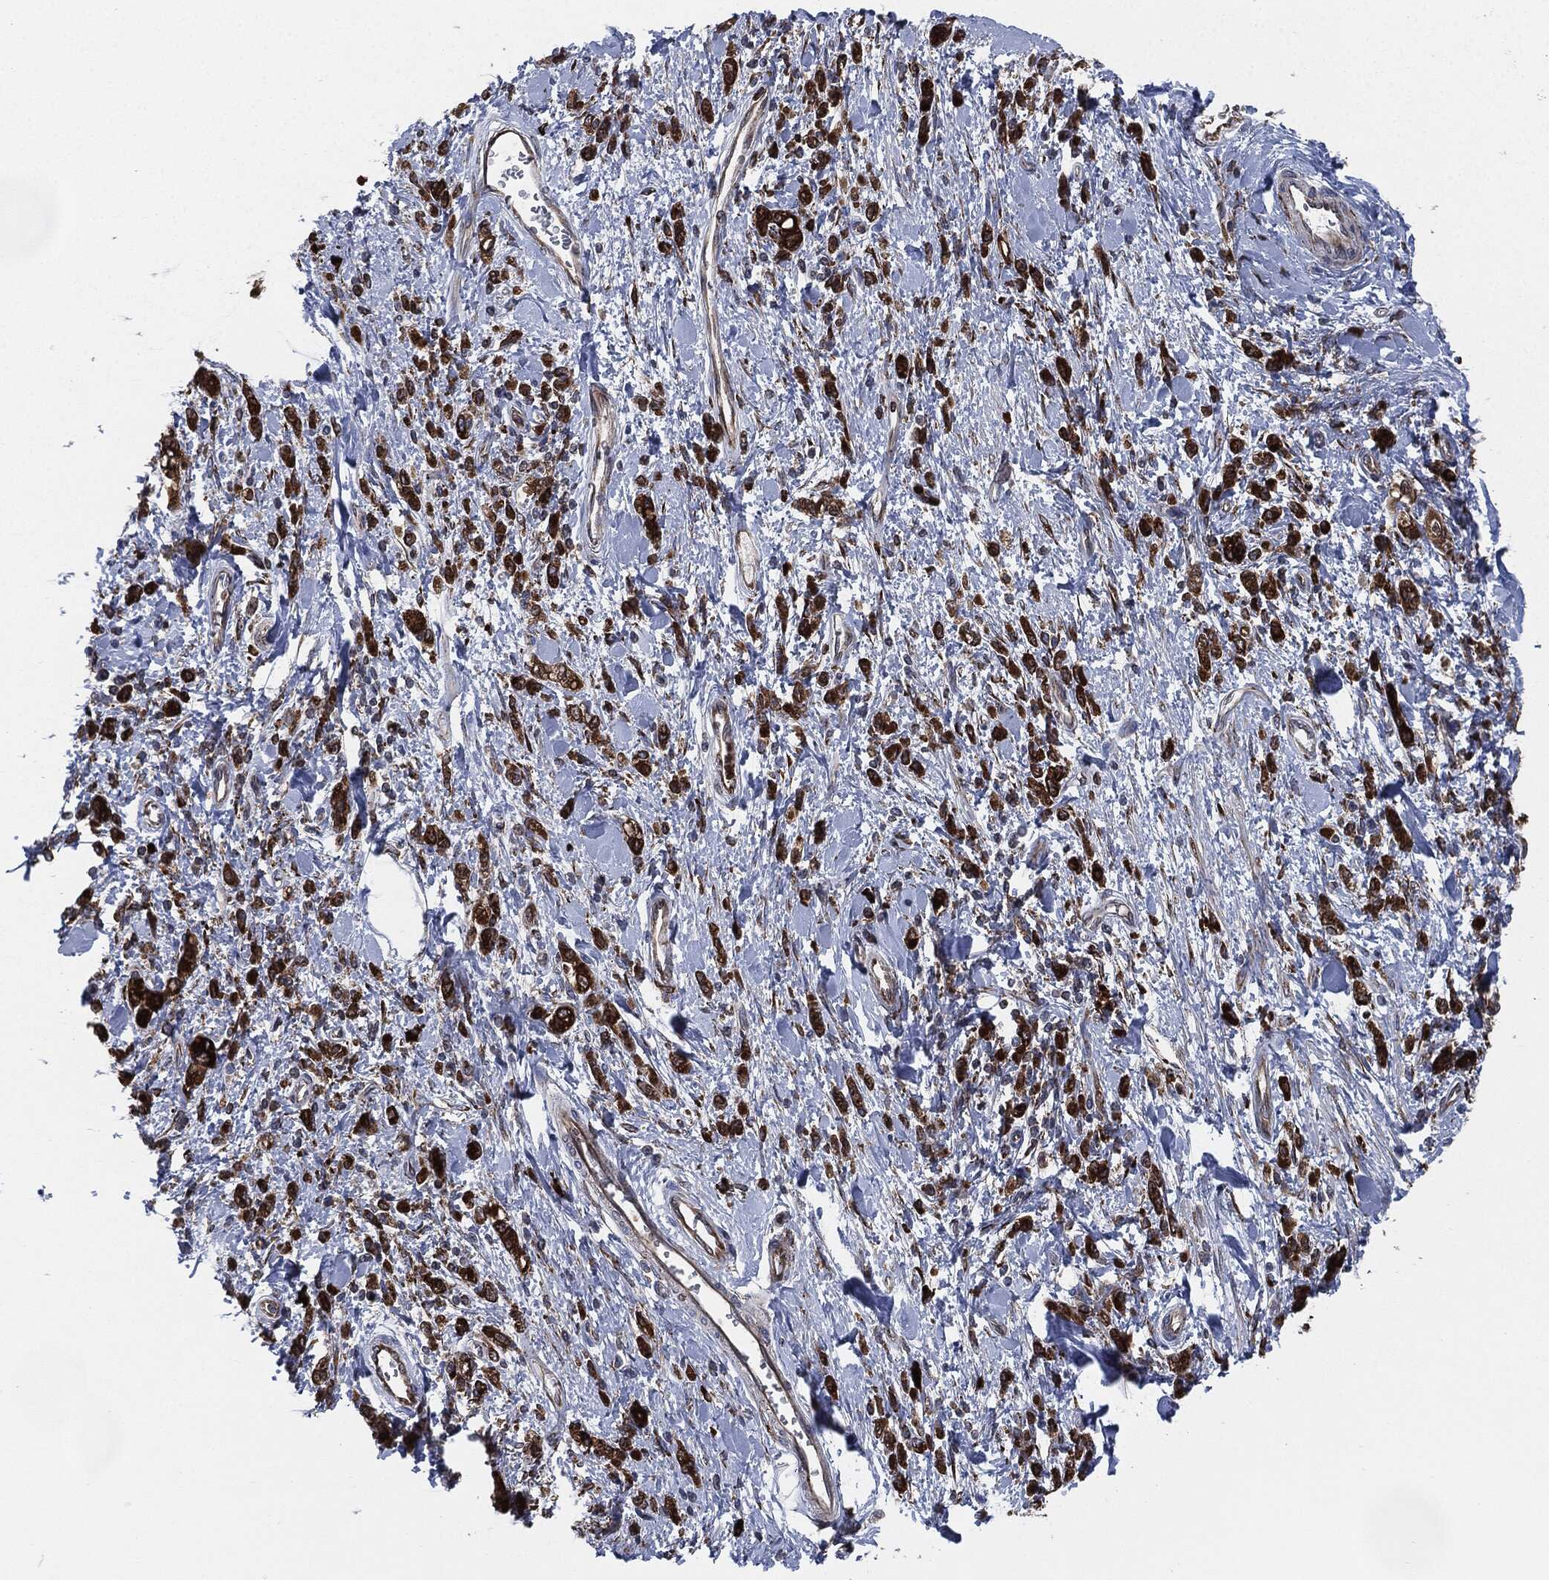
{"staining": {"intensity": "strong", "quantity": ">75%", "location": "cytoplasmic/membranous"}, "tissue": "stomach cancer", "cell_type": "Tumor cells", "image_type": "cancer", "snomed": [{"axis": "morphology", "description": "Adenocarcinoma, NOS"}, {"axis": "topography", "description": "Stomach"}], "caption": "Protein staining of stomach cancer (adenocarcinoma) tissue shows strong cytoplasmic/membranous expression in about >75% of tumor cells.", "gene": "CALR", "patient": {"sex": "male", "age": 77}}